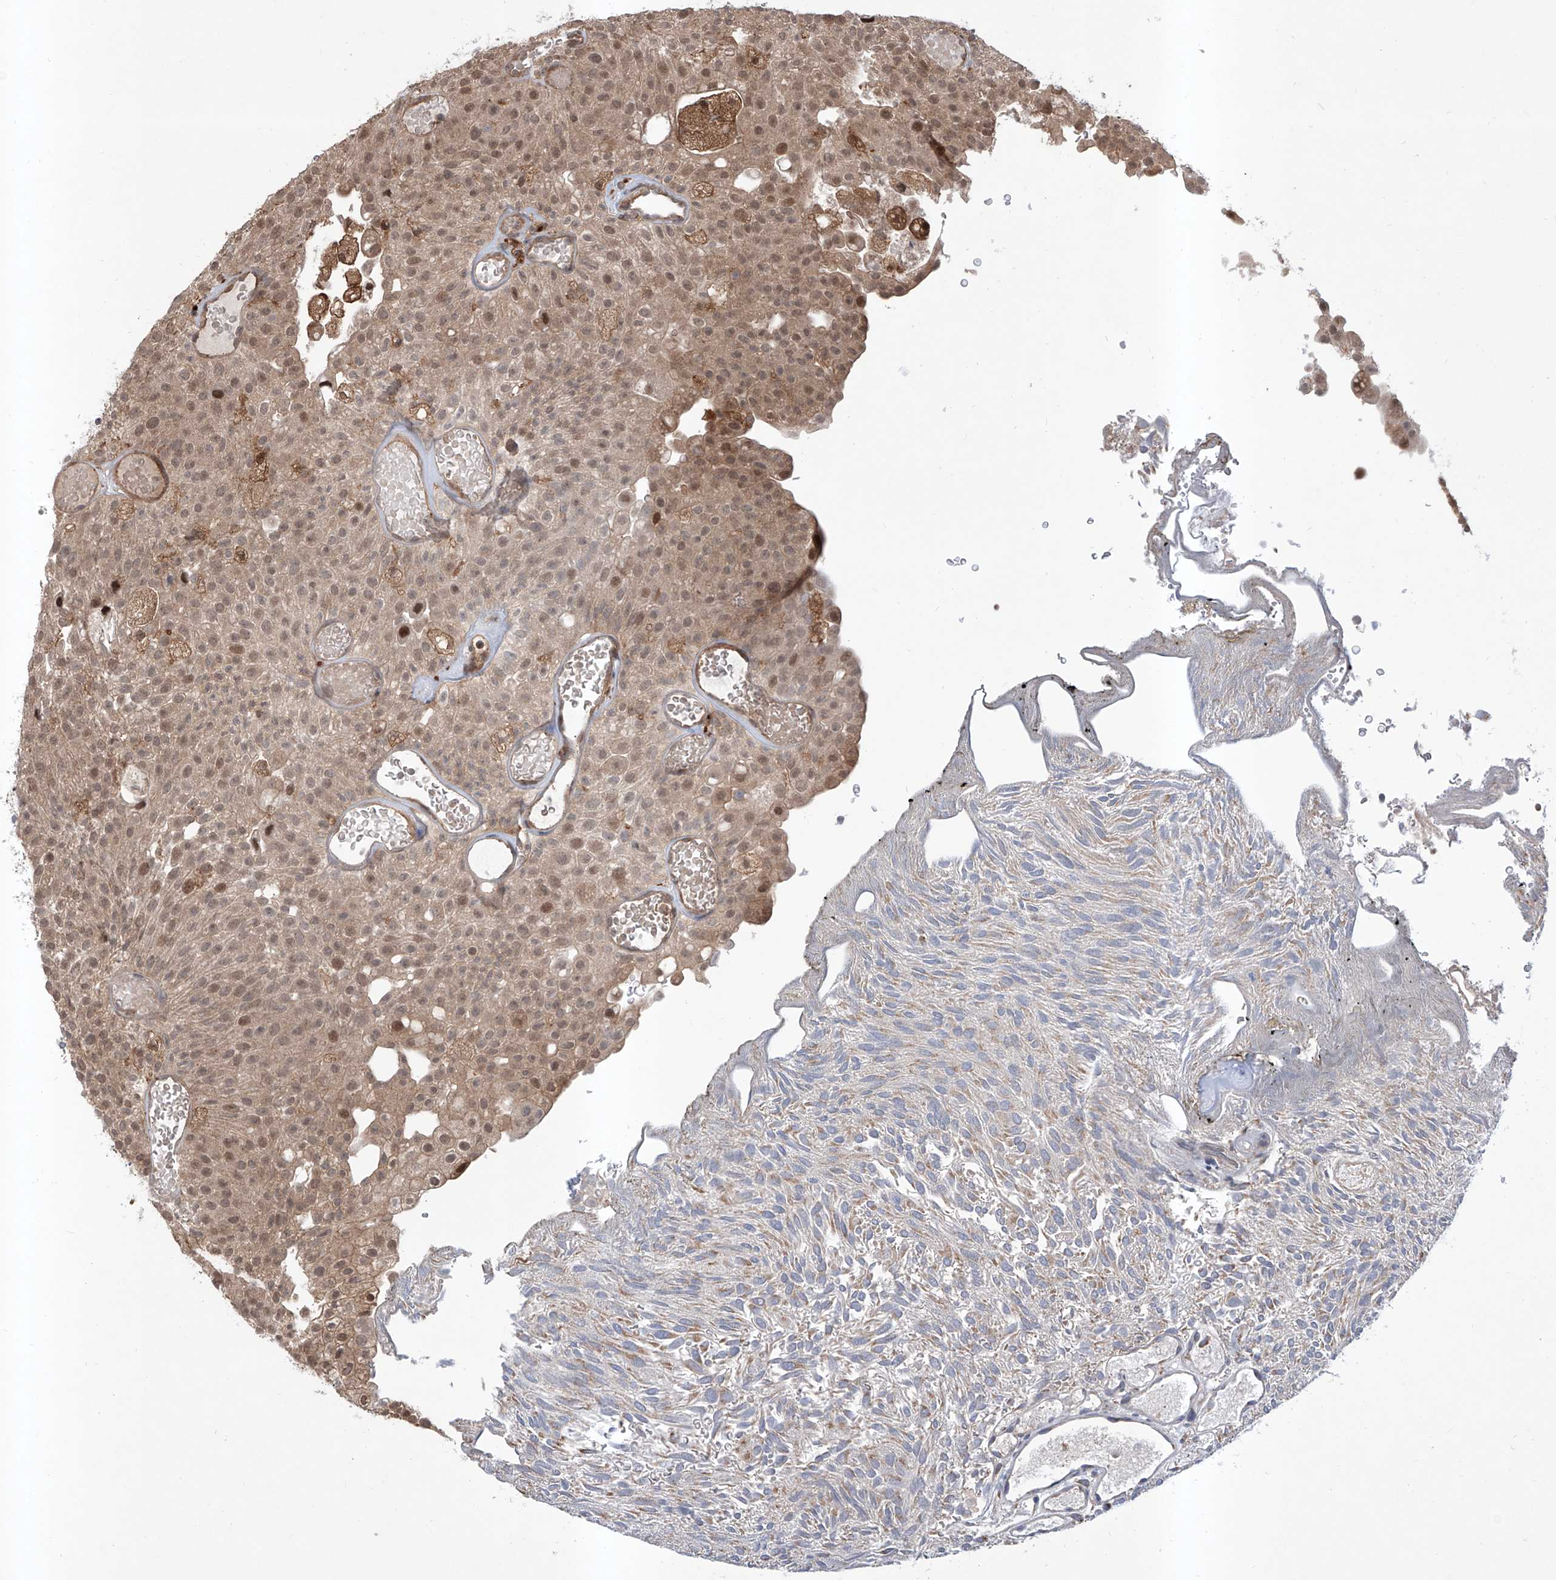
{"staining": {"intensity": "moderate", "quantity": "25%-75%", "location": "cytoplasmic/membranous,nuclear"}, "tissue": "urothelial cancer", "cell_type": "Tumor cells", "image_type": "cancer", "snomed": [{"axis": "morphology", "description": "Urothelial carcinoma, Low grade"}, {"axis": "topography", "description": "Urinary bladder"}], "caption": "Urothelial cancer stained for a protein demonstrates moderate cytoplasmic/membranous and nuclear positivity in tumor cells. The protein of interest is stained brown, and the nuclei are stained in blue (DAB (3,3'-diaminobenzidine) IHC with brightfield microscopy, high magnification).", "gene": "HOXC8", "patient": {"sex": "male", "age": 78}}